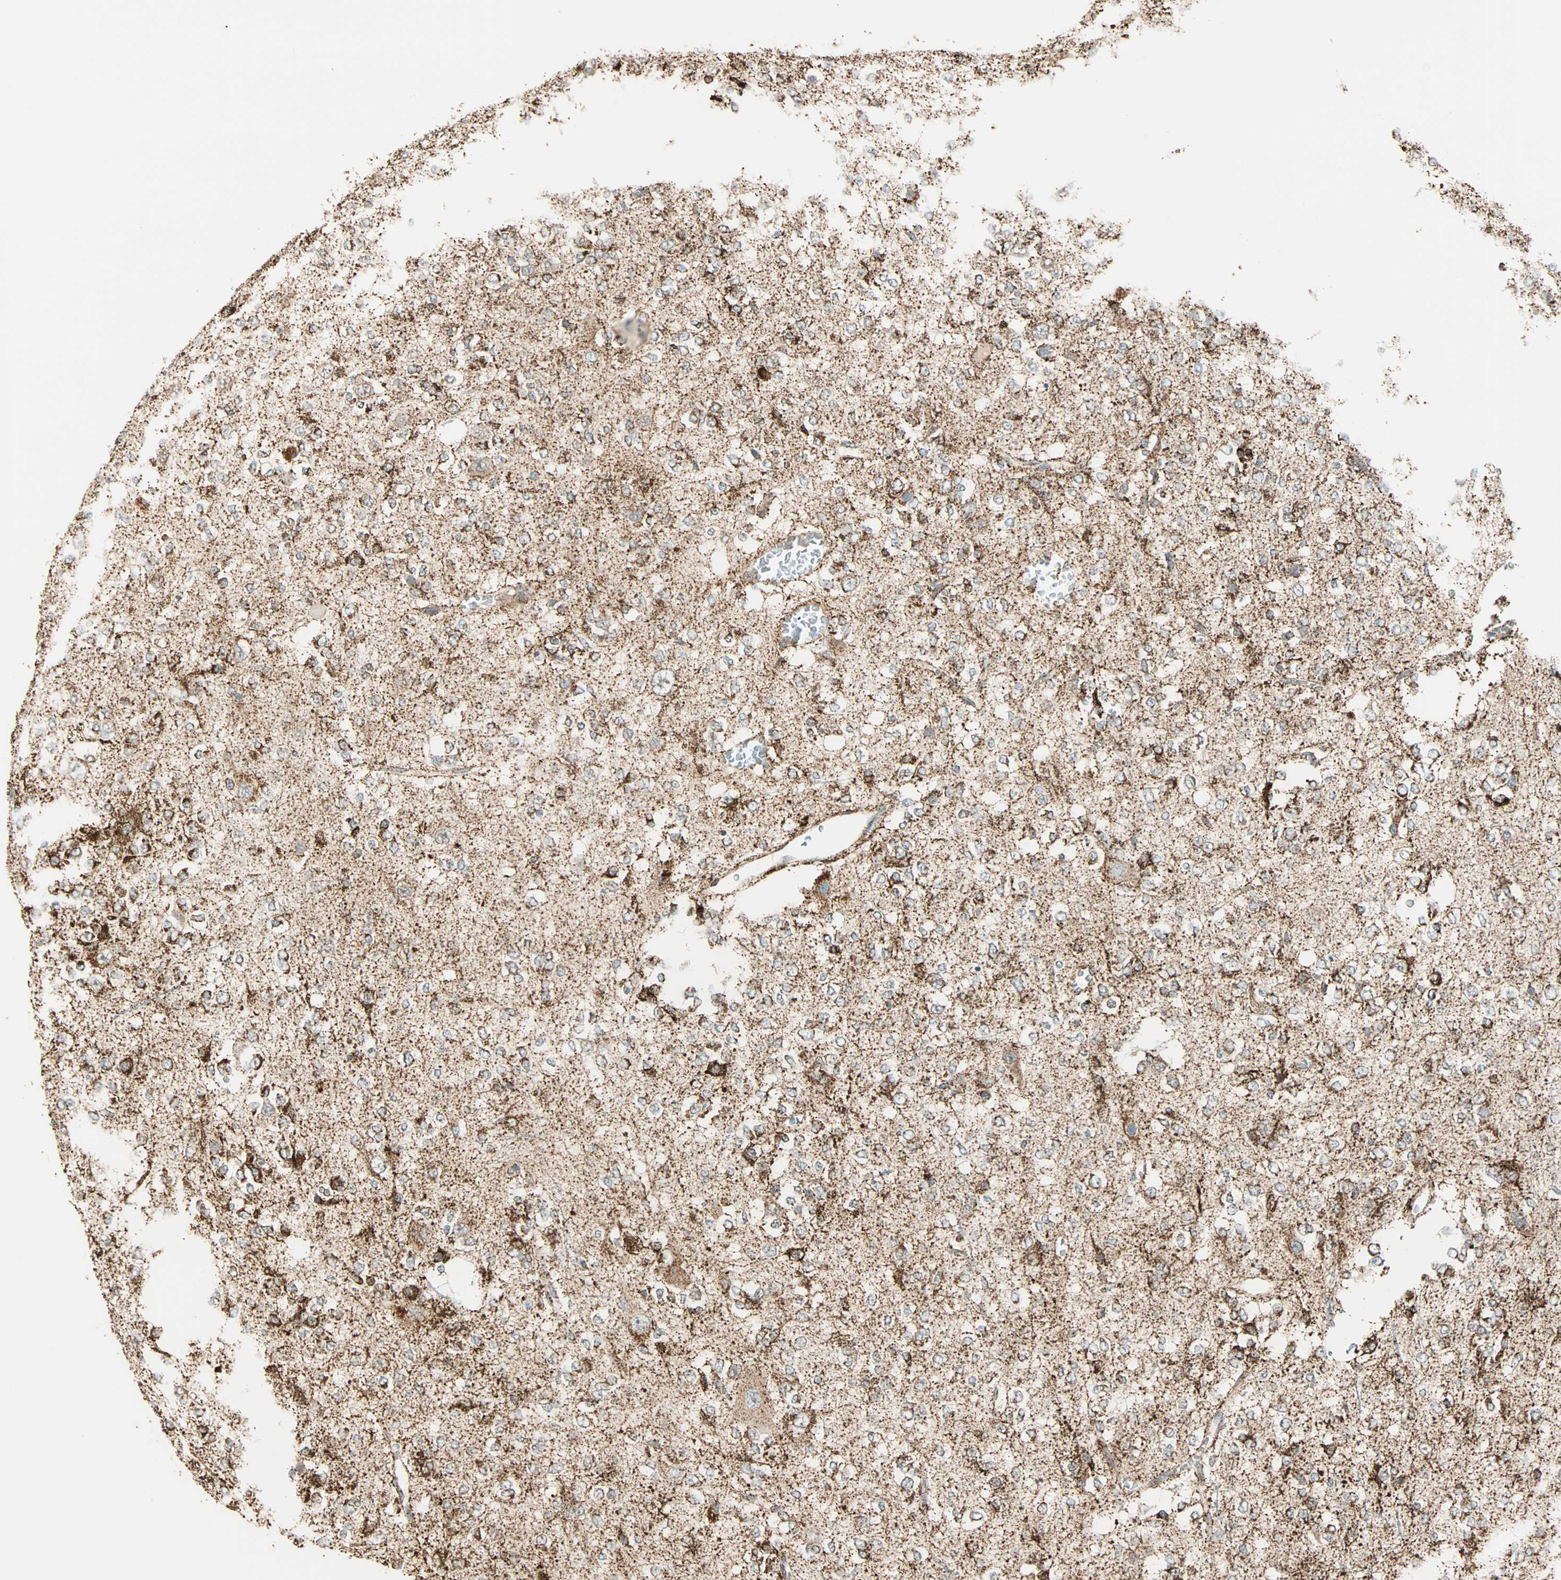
{"staining": {"intensity": "weak", "quantity": "<25%", "location": "cytoplasmic/membranous"}, "tissue": "glioma", "cell_type": "Tumor cells", "image_type": "cancer", "snomed": [{"axis": "morphology", "description": "Glioma, malignant, Low grade"}, {"axis": "topography", "description": "Brain"}], "caption": "A histopathology image of glioma stained for a protein demonstrates no brown staining in tumor cells.", "gene": "SPRY4", "patient": {"sex": "male", "age": 38}}